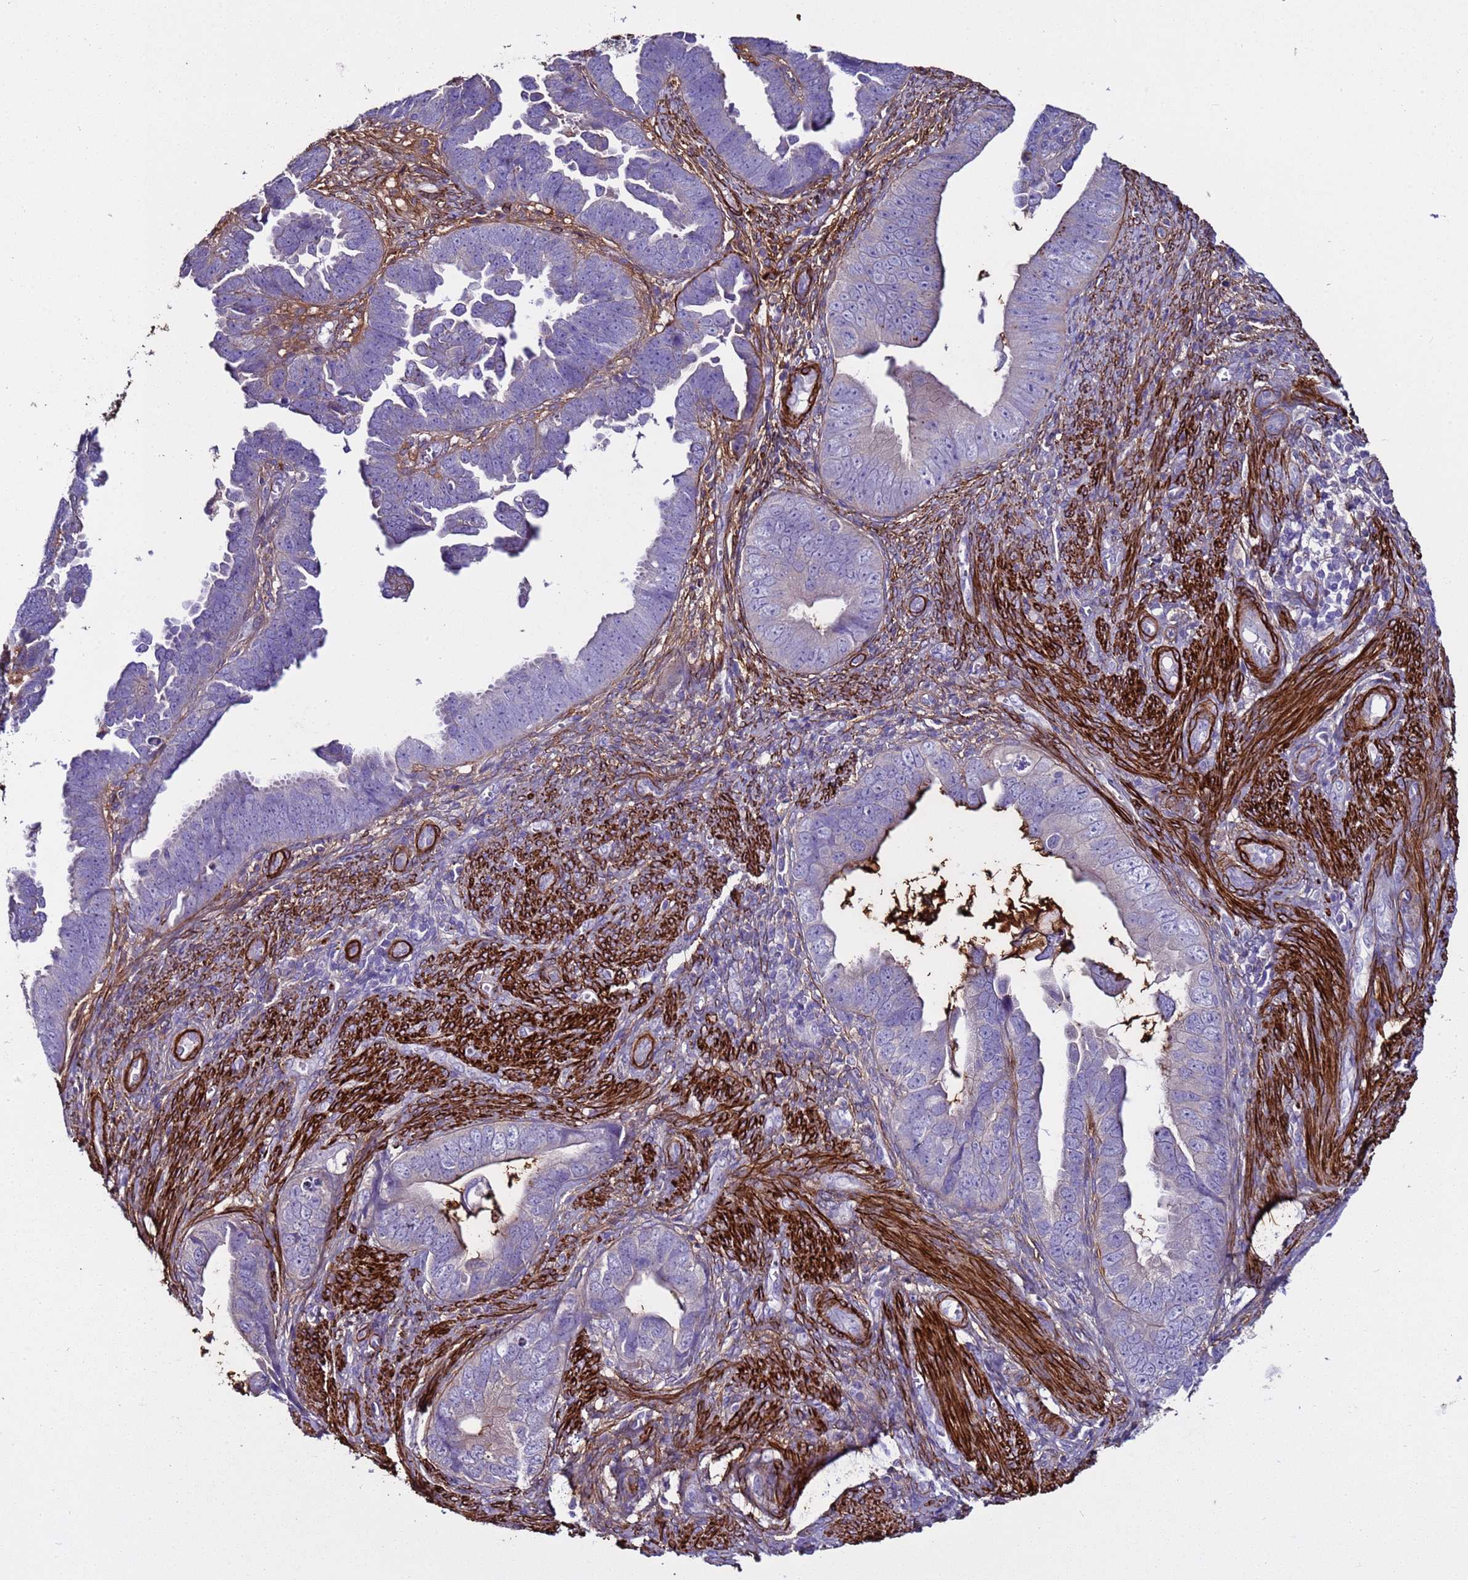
{"staining": {"intensity": "negative", "quantity": "none", "location": "none"}, "tissue": "endometrial cancer", "cell_type": "Tumor cells", "image_type": "cancer", "snomed": [{"axis": "morphology", "description": "Adenocarcinoma, NOS"}, {"axis": "topography", "description": "Endometrium"}], "caption": "A photomicrograph of human endometrial cancer (adenocarcinoma) is negative for staining in tumor cells.", "gene": "RABL2B", "patient": {"sex": "female", "age": 75}}